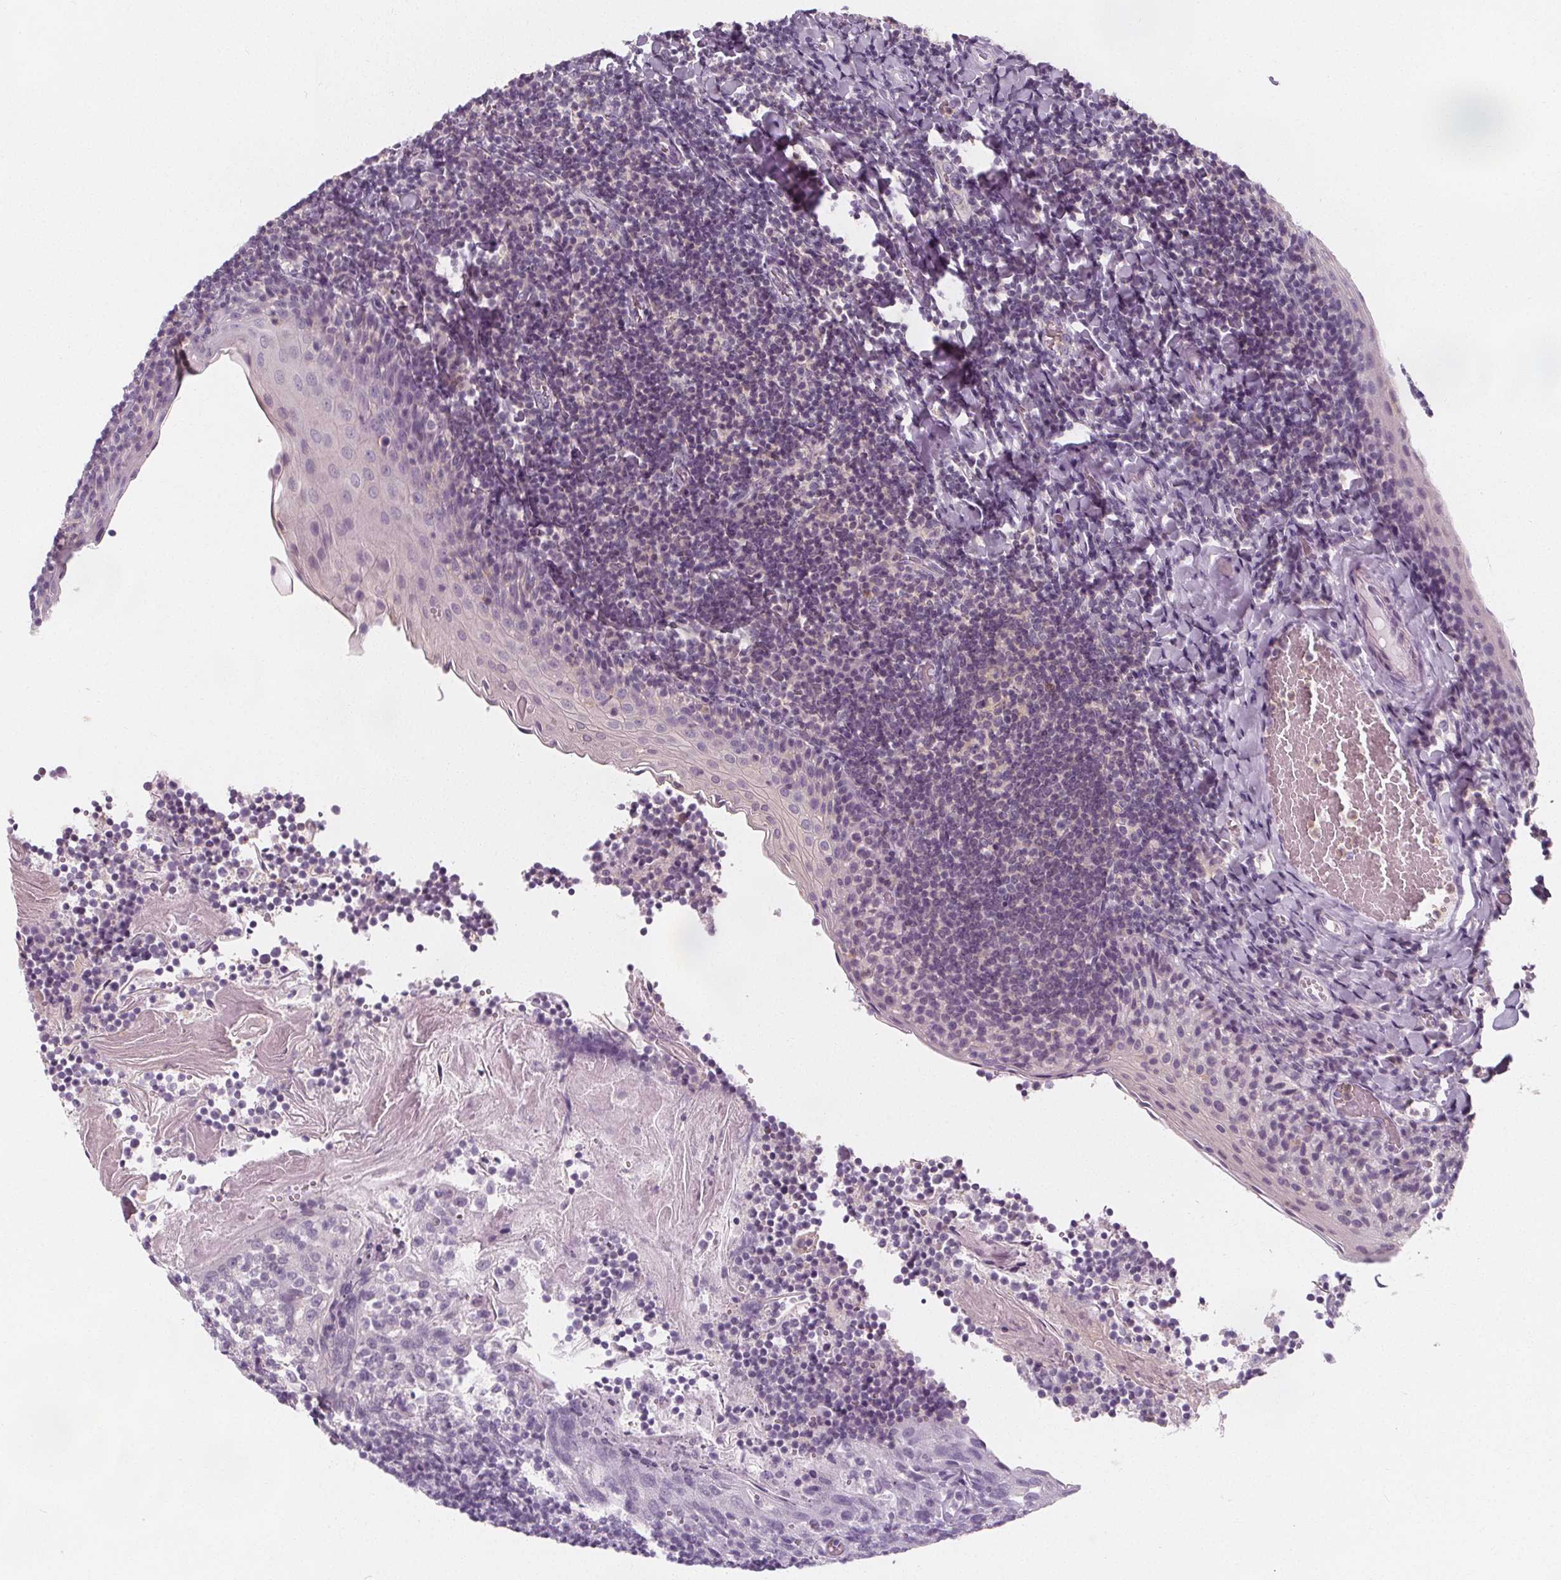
{"staining": {"intensity": "negative", "quantity": "none", "location": "none"}, "tissue": "tonsil", "cell_type": "Germinal center cells", "image_type": "normal", "snomed": [{"axis": "morphology", "description": "Normal tissue, NOS"}, {"axis": "topography", "description": "Tonsil"}], "caption": "A histopathology image of human tonsil is negative for staining in germinal center cells.", "gene": "UGP2", "patient": {"sex": "female", "age": 10}}